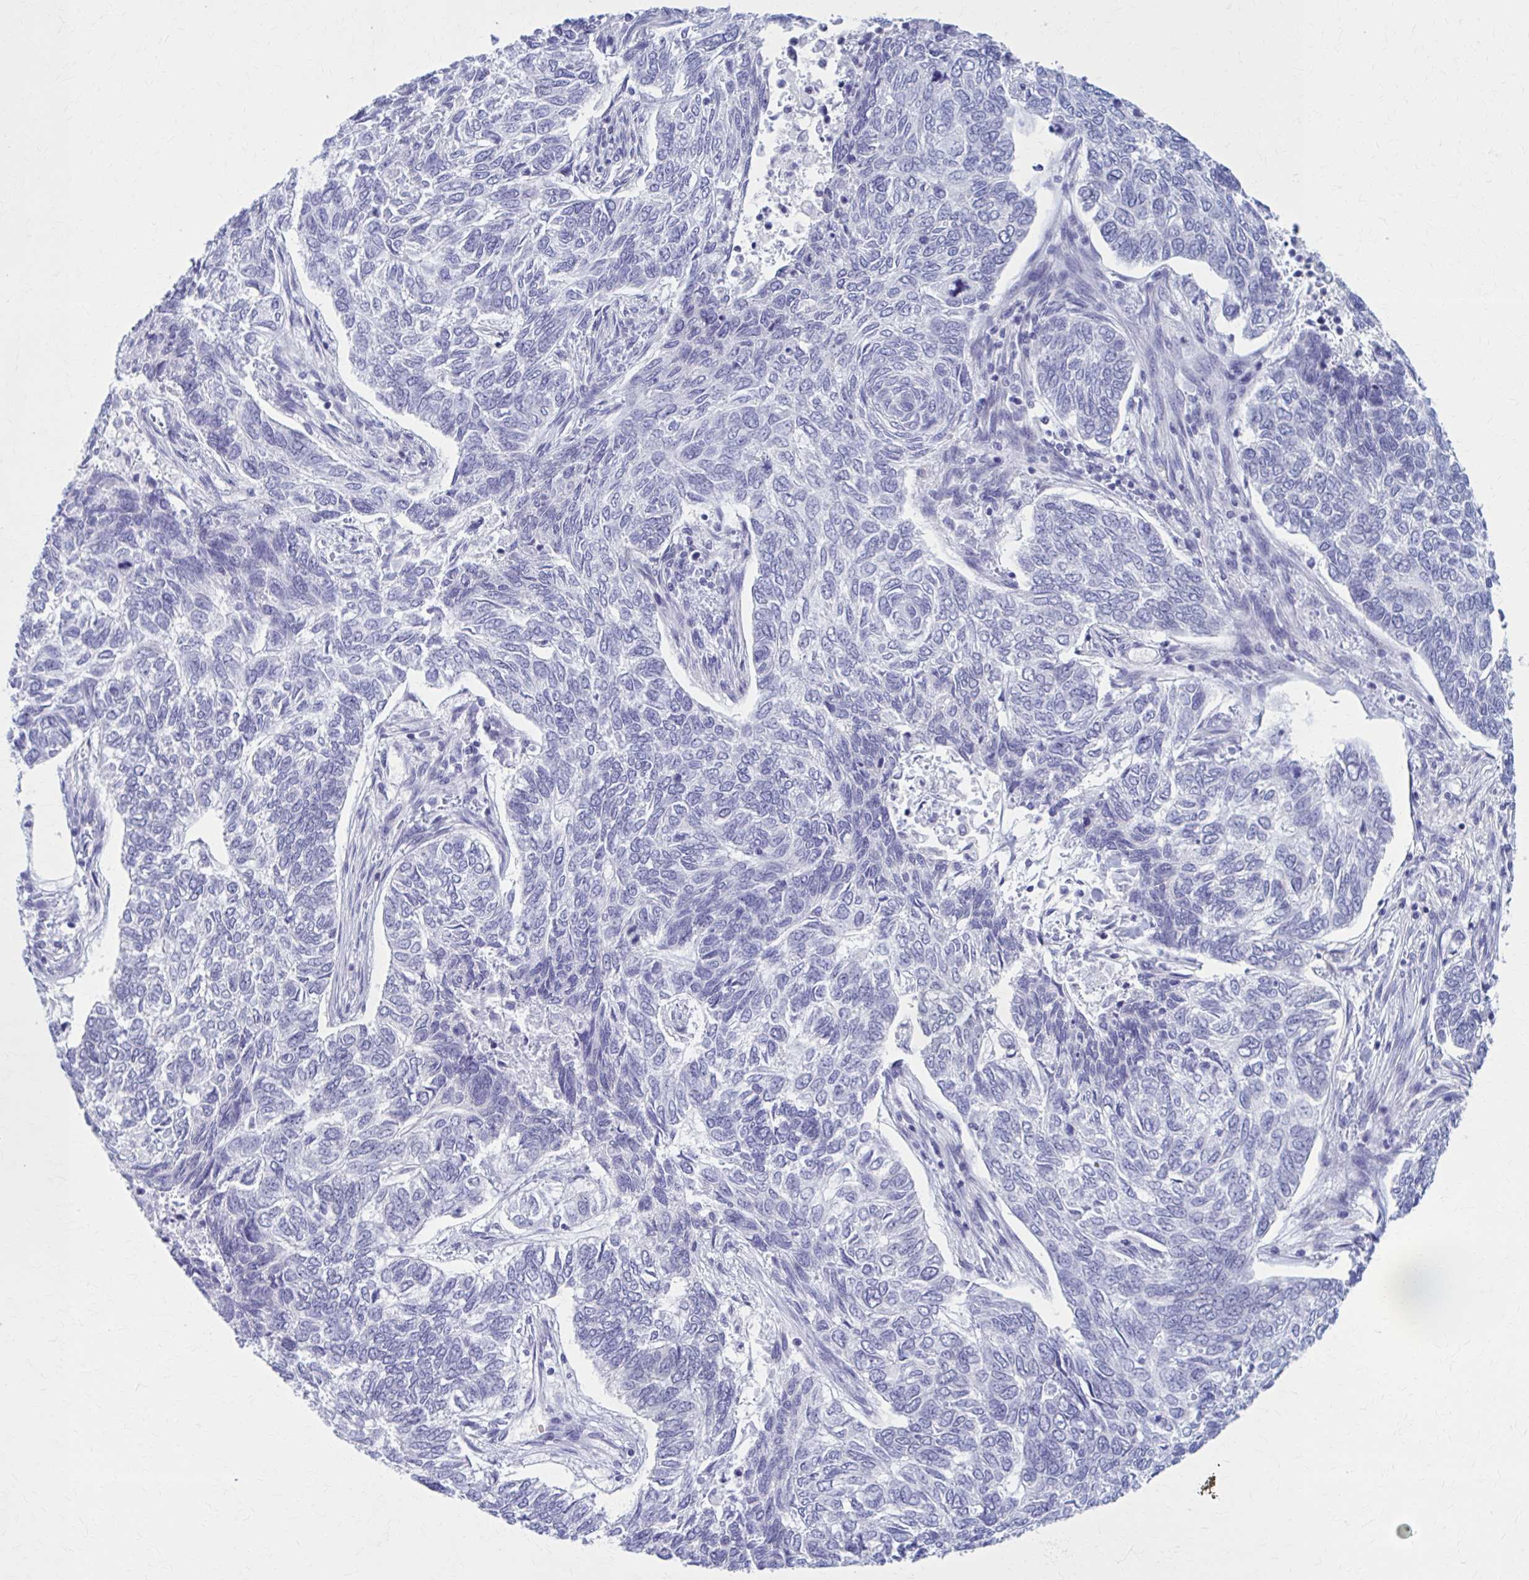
{"staining": {"intensity": "negative", "quantity": "none", "location": "none"}, "tissue": "skin cancer", "cell_type": "Tumor cells", "image_type": "cancer", "snomed": [{"axis": "morphology", "description": "Basal cell carcinoma"}, {"axis": "topography", "description": "Skin"}], "caption": "The image exhibits no significant staining in tumor cells of skin cancer.", "gene": "CCDC105", "patient": {"sex": "female", "age": 65}}